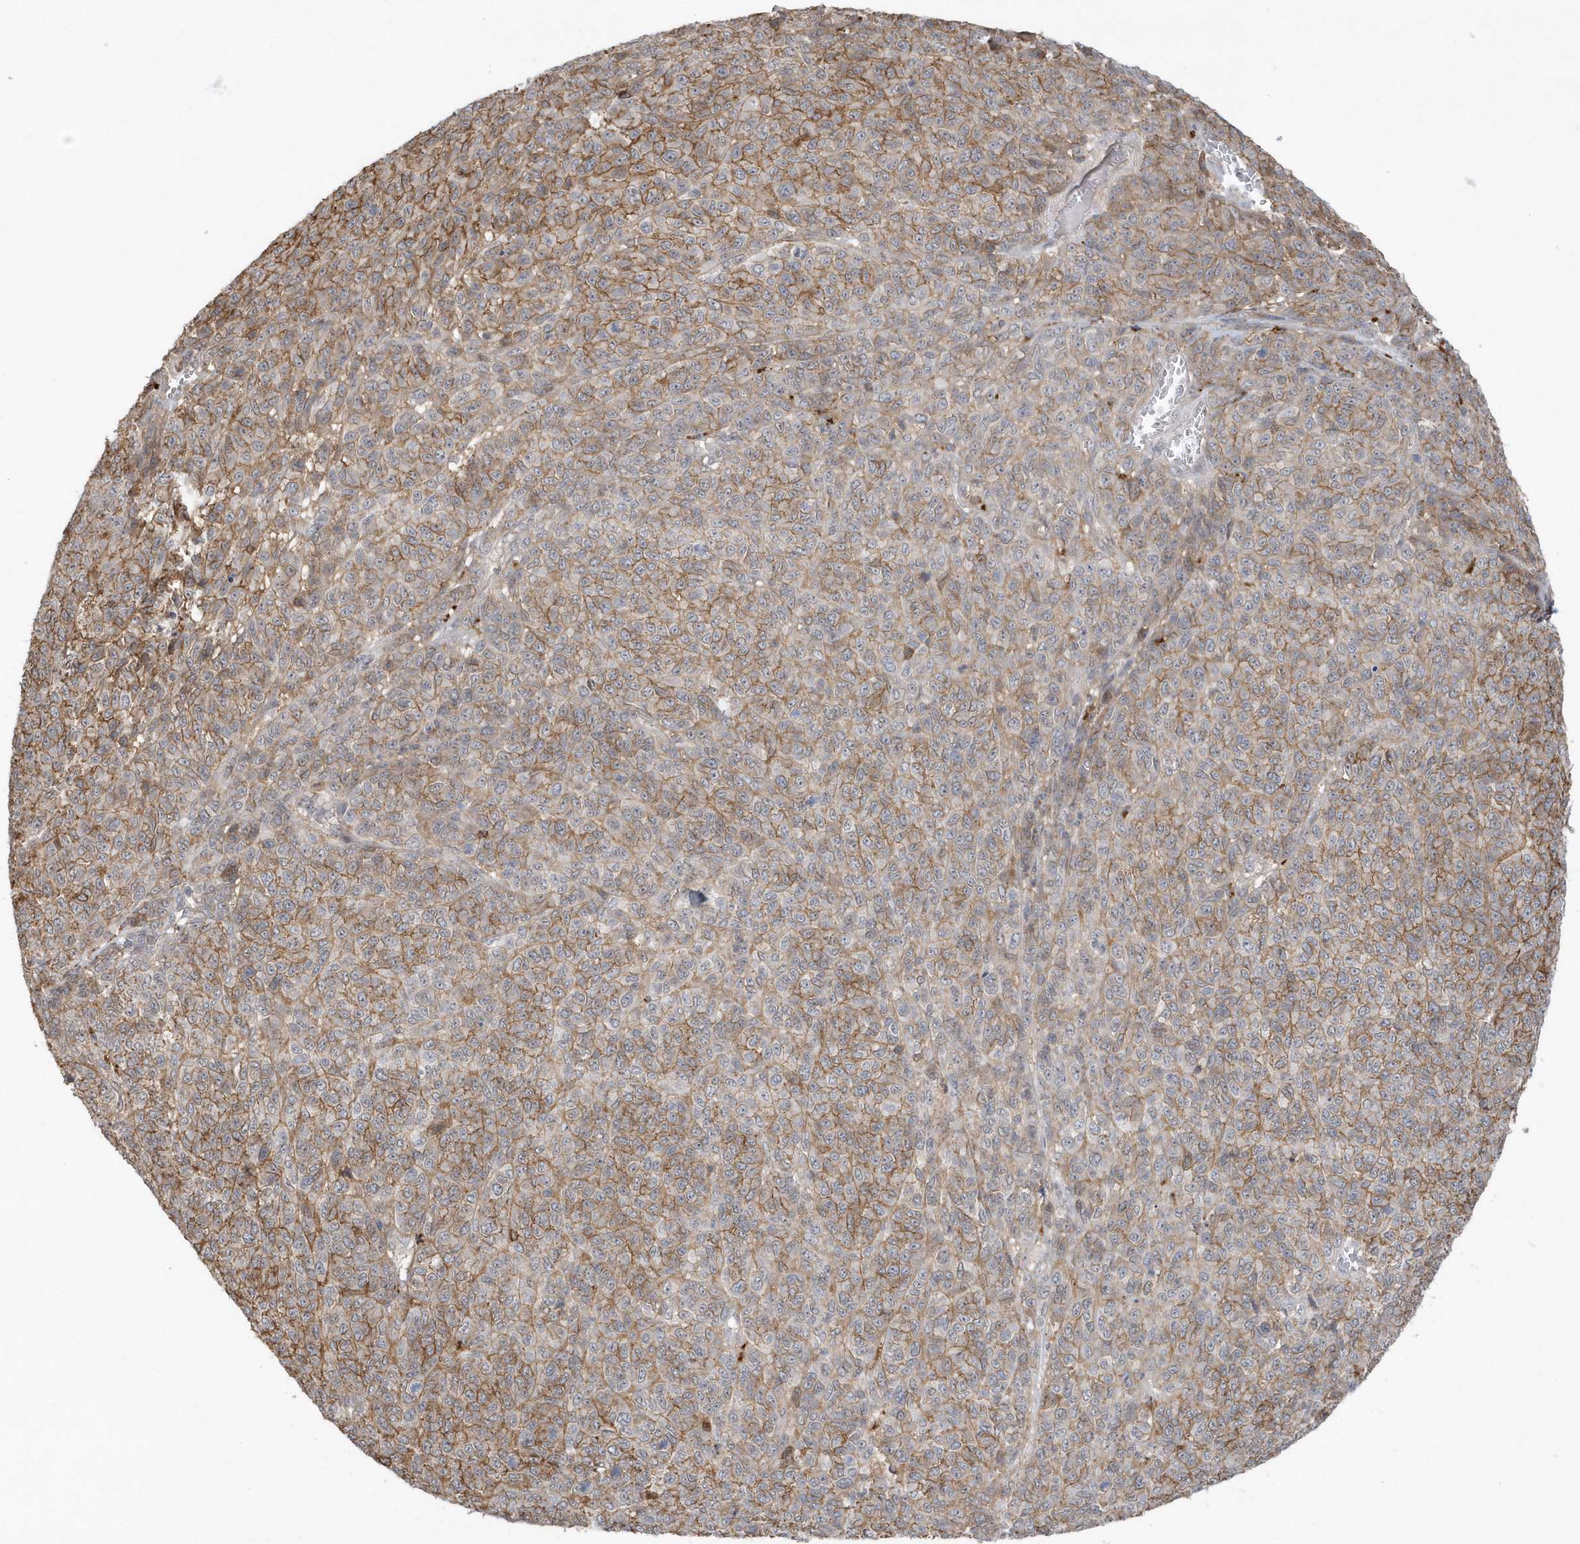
{"staining": {"intensity": "moderate", "quantity": "25%-75%", "location": "cytoplasmic/membranous"}, "tissue": "melanoma", "cell_type": "Tumor cells", "image_type": "cancer", "snomed": [{"axis": "morphology", "description": "Malignant melanoma, NOS"}, {"axis": "topography", "description": "Skin"}], "caption": "This is a histology image of immunohistochemistry (IHC) staining of melanoma, which shows moderate staining in the cytoplasmic/membranous of tumor cells.", "gene": "CRIP3", "patient": {"sex": "male", "age": 49}}